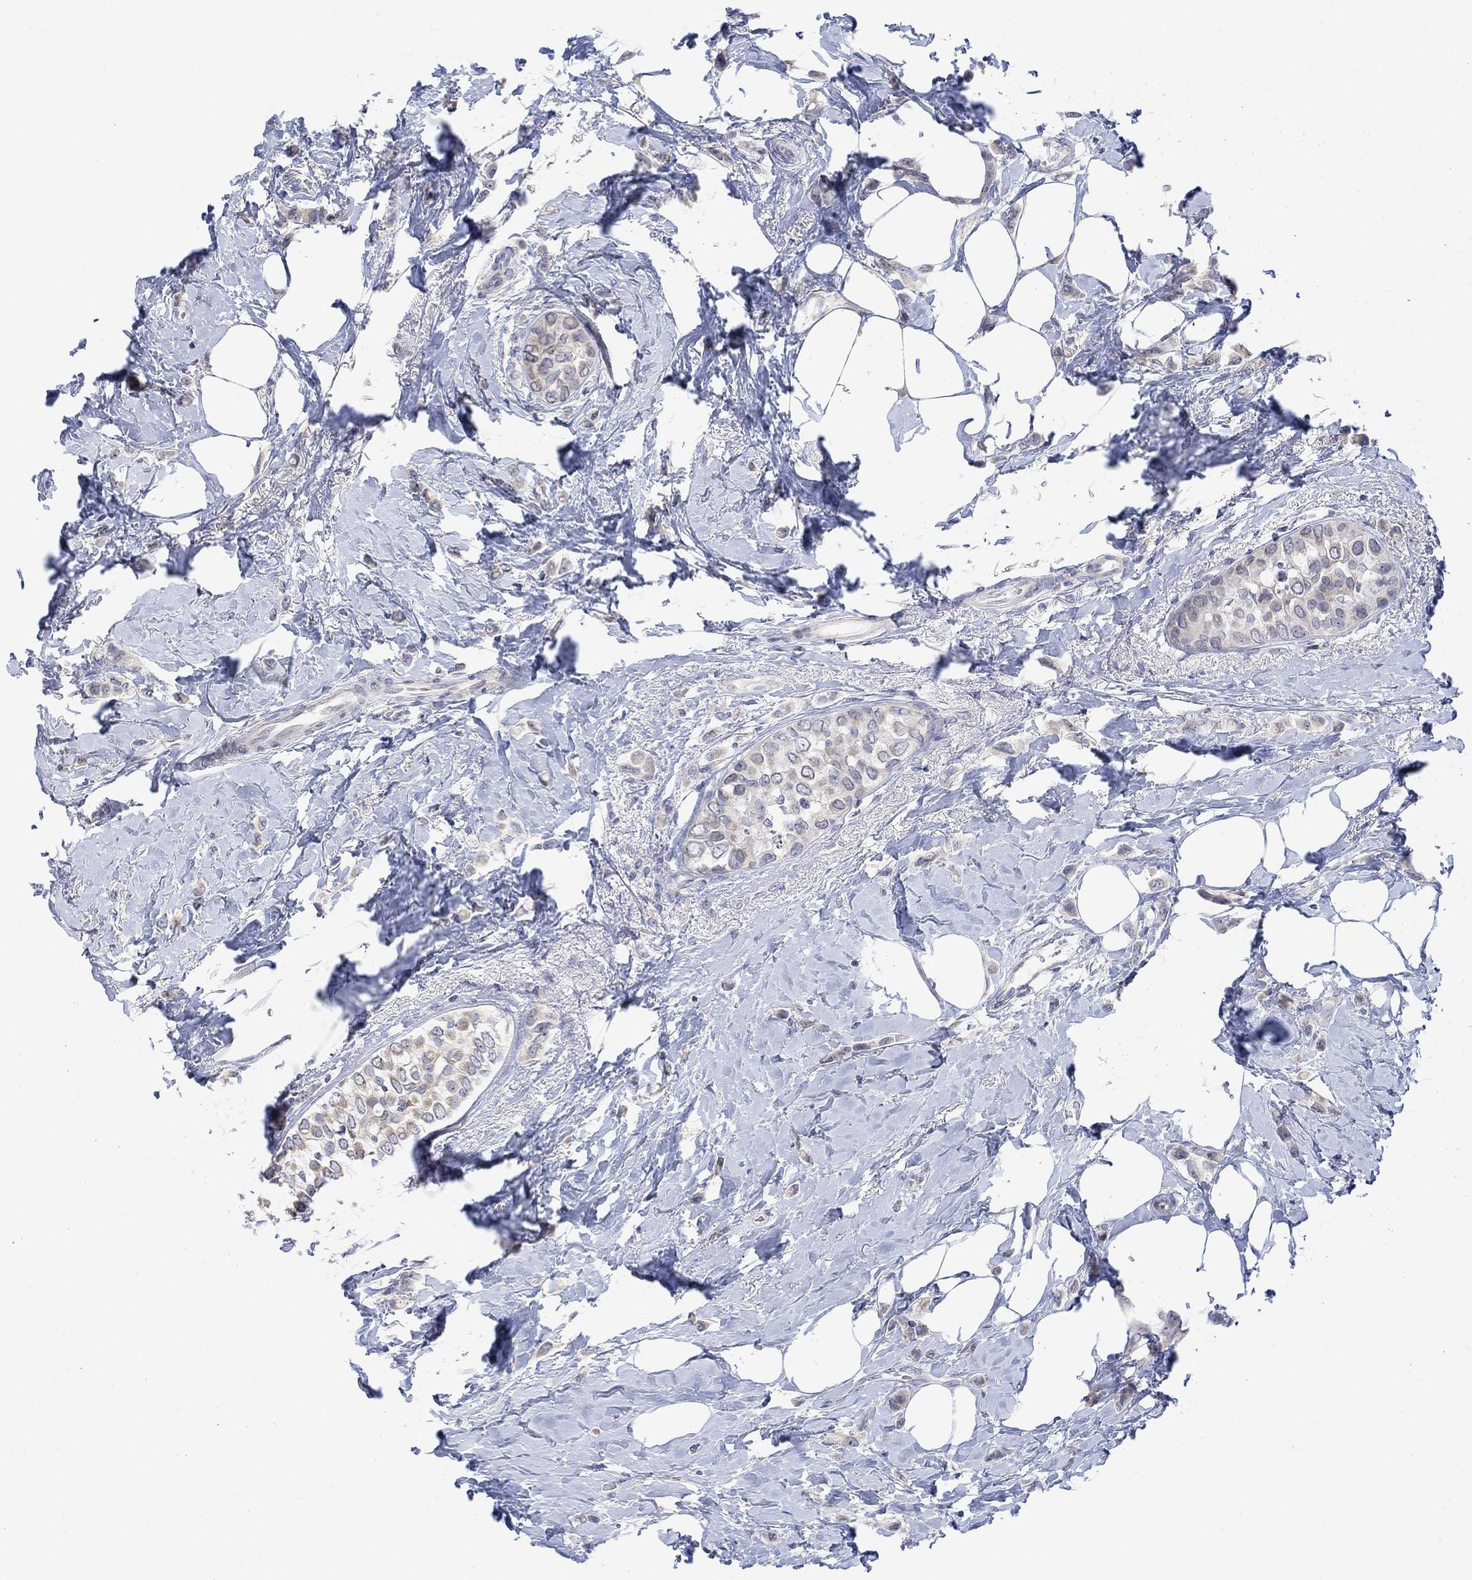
{"staining": {"intensity": "weak", "quantity": "<25%", "location": "cytoplasmic/membranous"}, "tissue": "breast cancer", "cell_type": "Tumor cells", "image_type": "cancer", "snomed": [{"axis": "morphology", "description": "Lobular carcinoma"}, {"axis": "topography", "description": "Breast"}], "caption": "DAB immunohistochemical staining of human breast cancer (lobular carcinoma) displays no significant expression in tumor cells.", "gene": "DCX", "patient": {"sex": "female", "age": 66}}